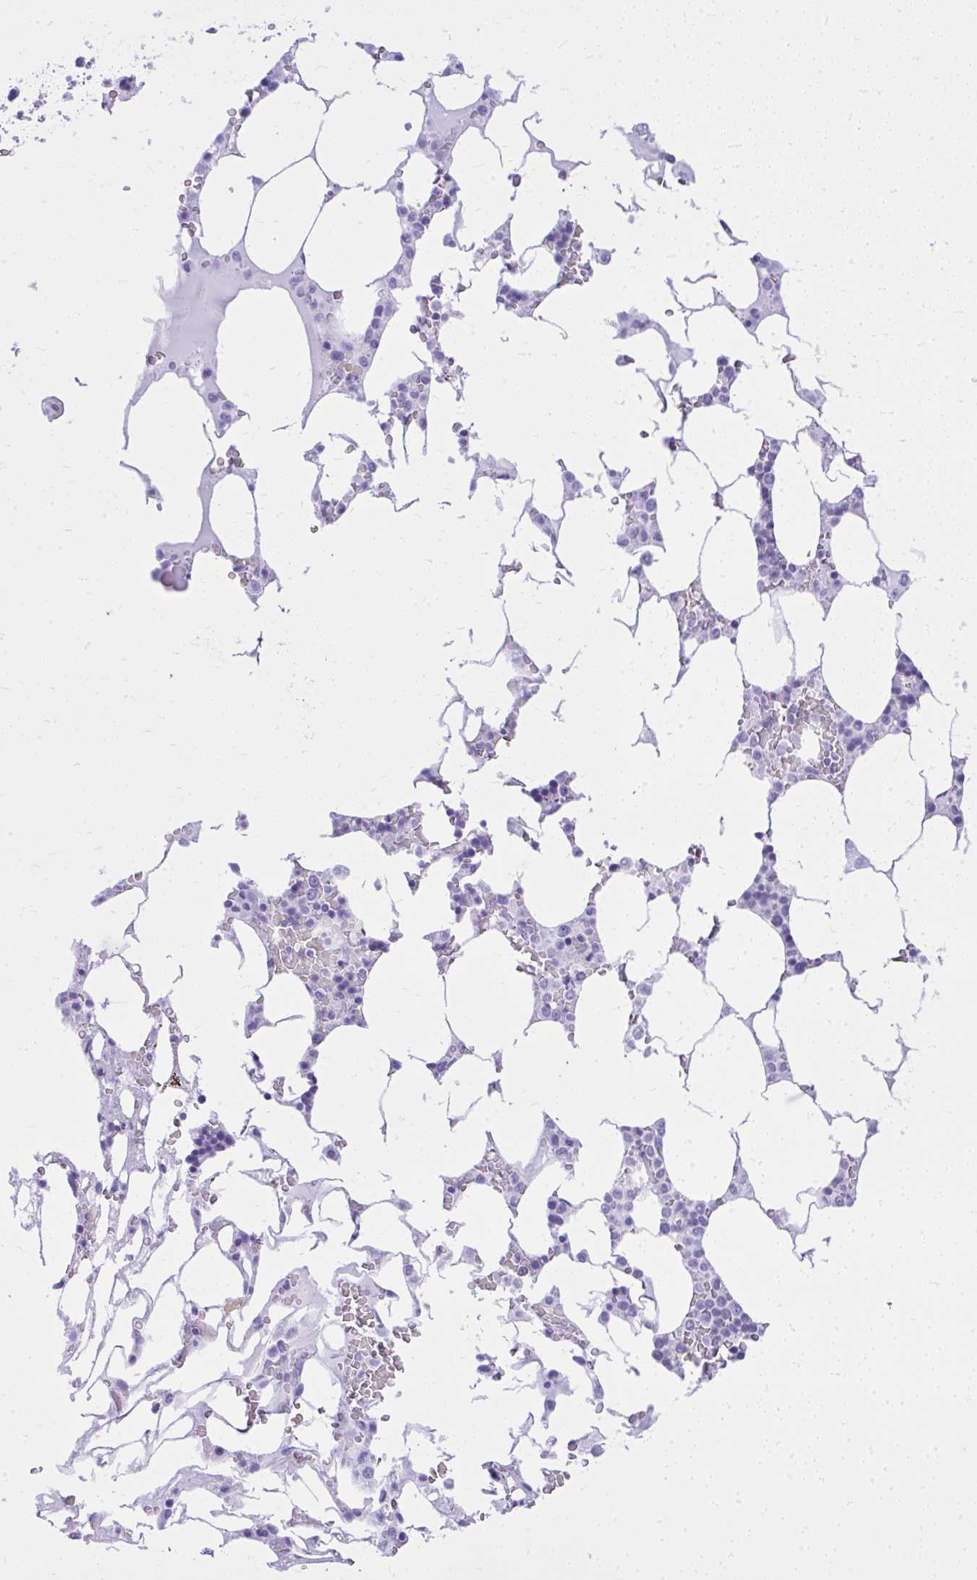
{"staining": {"intensity": "negative", "quantity": "none", "location": "none"}, "tissue": "bone marrow", "cell_type": "Hematopoietic cells", "image_type": "normal", "snomed": [{"axis": "morphology", "description": "Normal tissue, NOS"}, {"axis": "topography", "description": "Bone marrow"}], "caption": "Bone marrow stained for a protein using IHC reveals no staining hematopoietic cells.", "gene": "RALYL", "patient": {"sex": "male", "age": 64}}